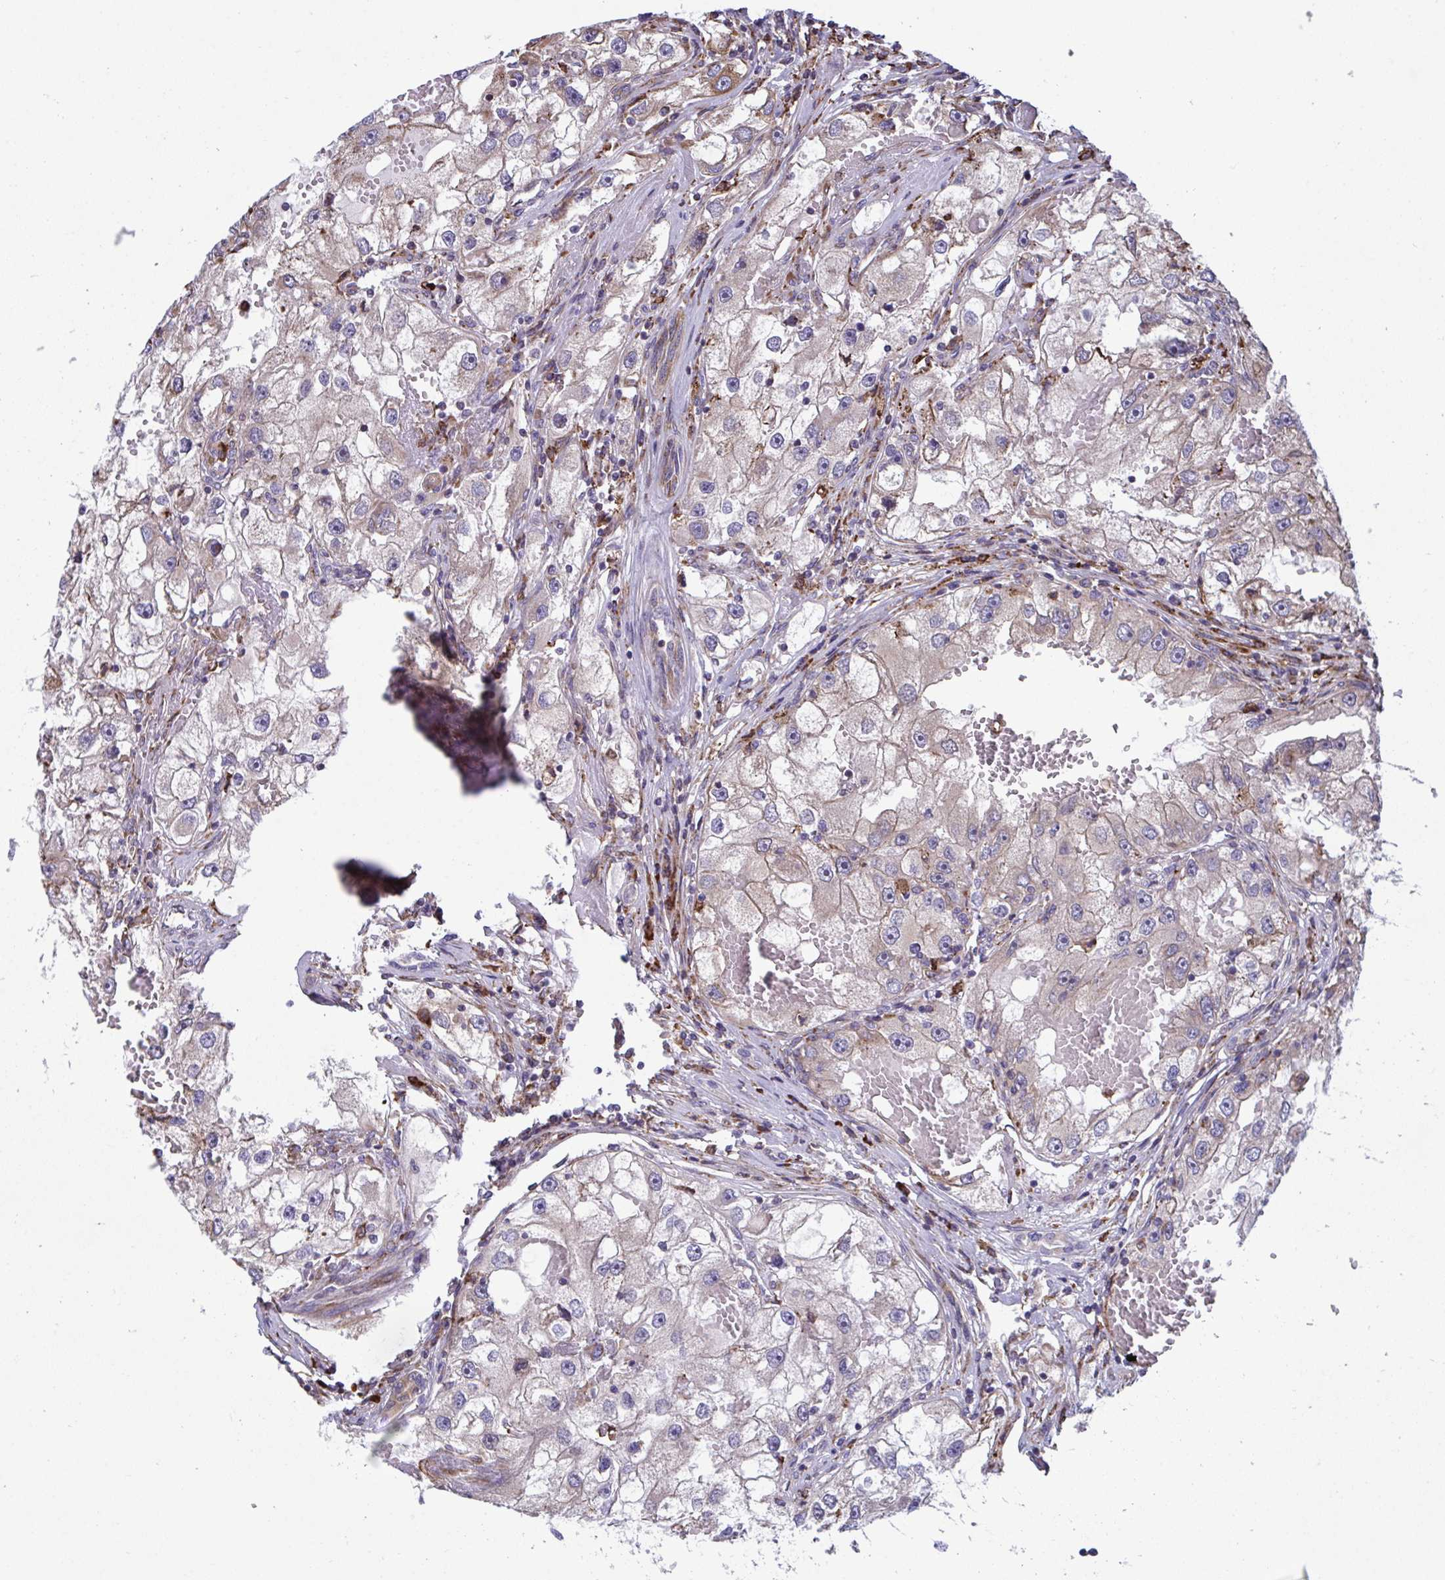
{"staining": {"intensity": "weak", "quantity": "25%-75%", "location": "cytoplasmic/membranous"}, "tissue": "renal cancer", "cell_type": "Tumor cells", "image_type": "cancer", "snomed": [{"axis": "morphology", "description": "Adenocarcinoma, NOS"}, {"axis": "topography", "description": "Kidney"}], "caption": "Renal cancer tissue reveals weak cytoplasmic/membranous staining in about 25%-75% of tumor cells The staining is performed using DAB brown chromogen to label protein expression. The nuclei are counter-stained blue using hematoxylin.", "gene": "PEAK3", "patient": {"sex": "male", "age": 63}}